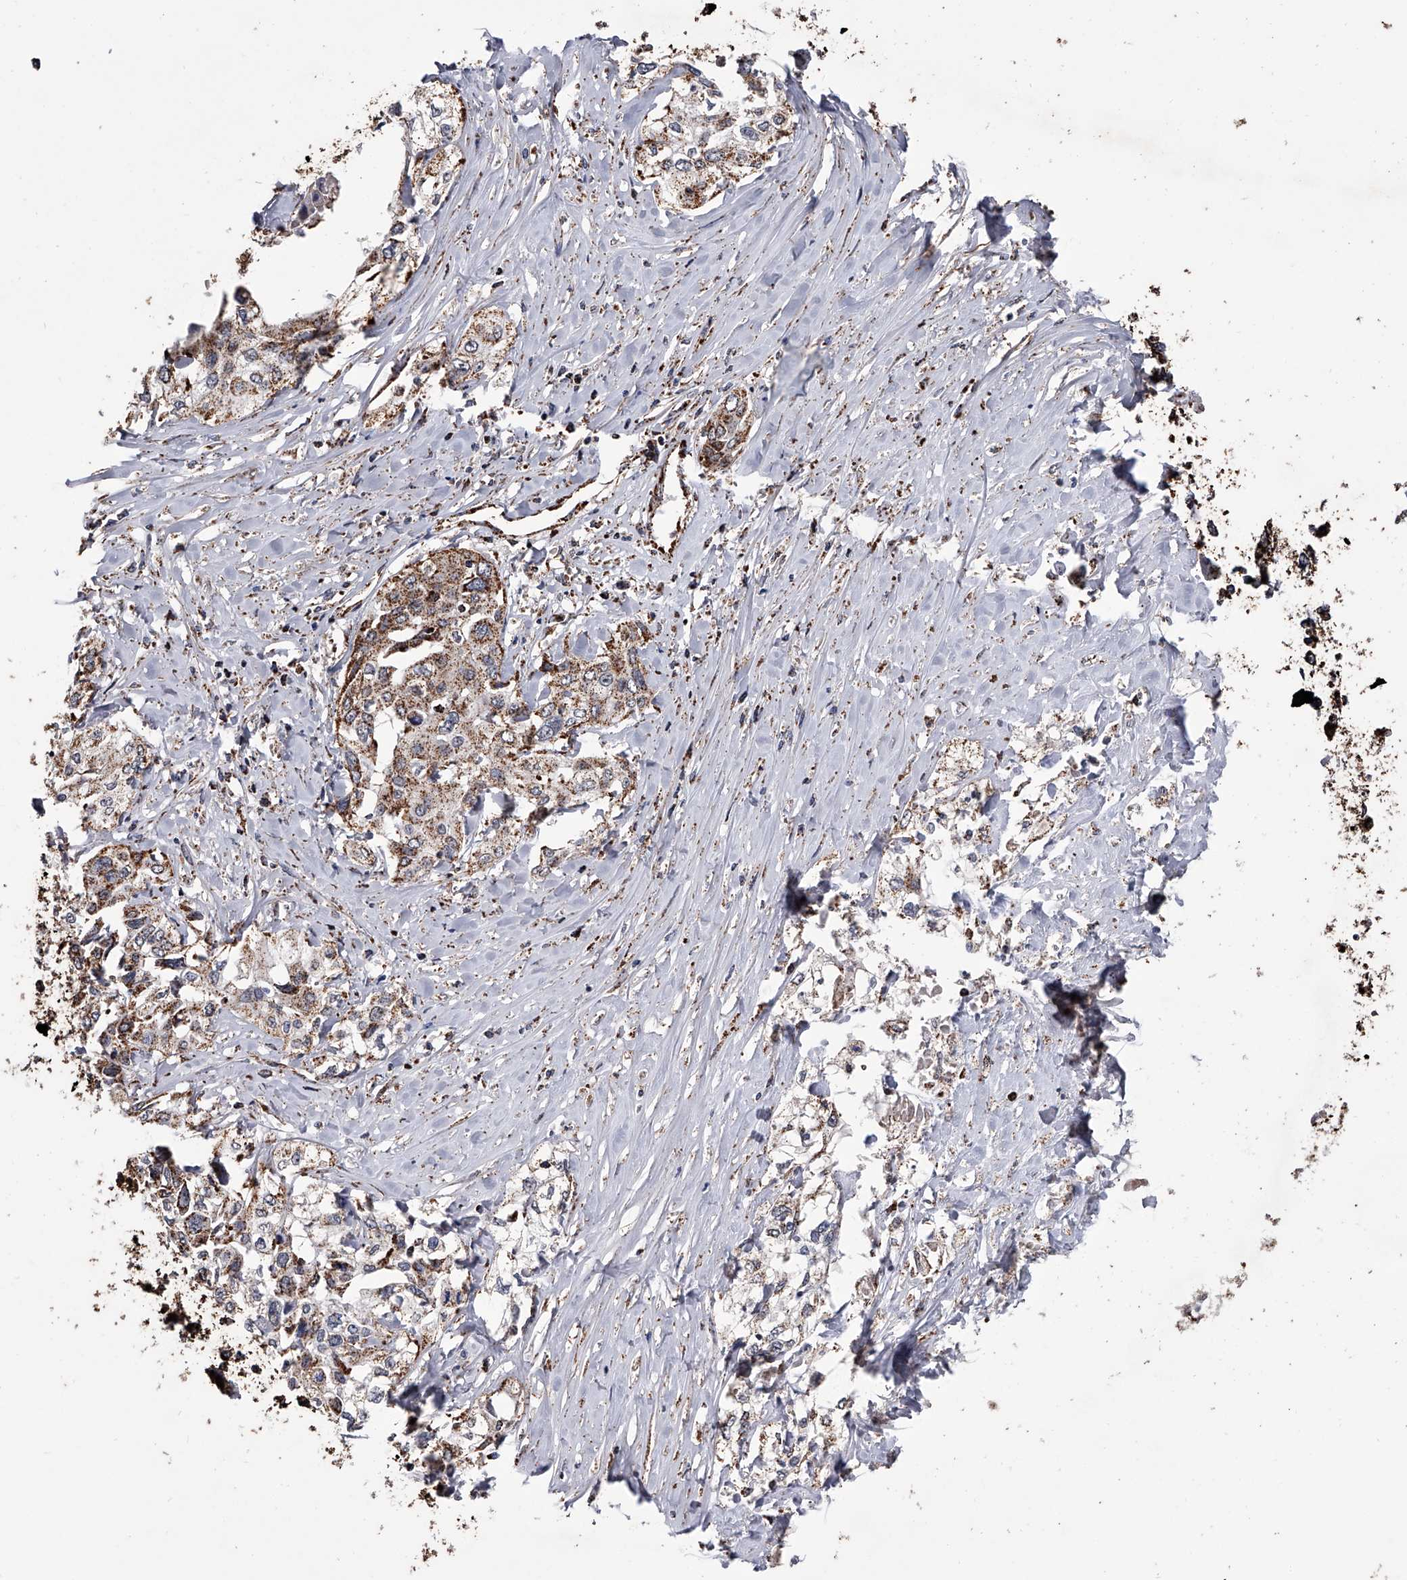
{"staining": {"intensity": "moderate", "quantity": ">75%", "location": "cytoplasmic/membranous"}, "tissue": "cervical cancer", "cell_type": "Tumor cells", "image_type": "cancer", "snomed": [{"axis": "morphology", "description": "Squamous cell carcinoma, NOS"}, {"axis": "topography", "description": "Cervix"}], "caption": "Brown immunohistochemical staining in squamous cell carcinoma (cervical) demonstrates moderate cytoplasmic/membranous positivity in about >75% of tumor cells.", "gene": "SMPDL3A", "patient": {"sex": "female", "age": 31}}